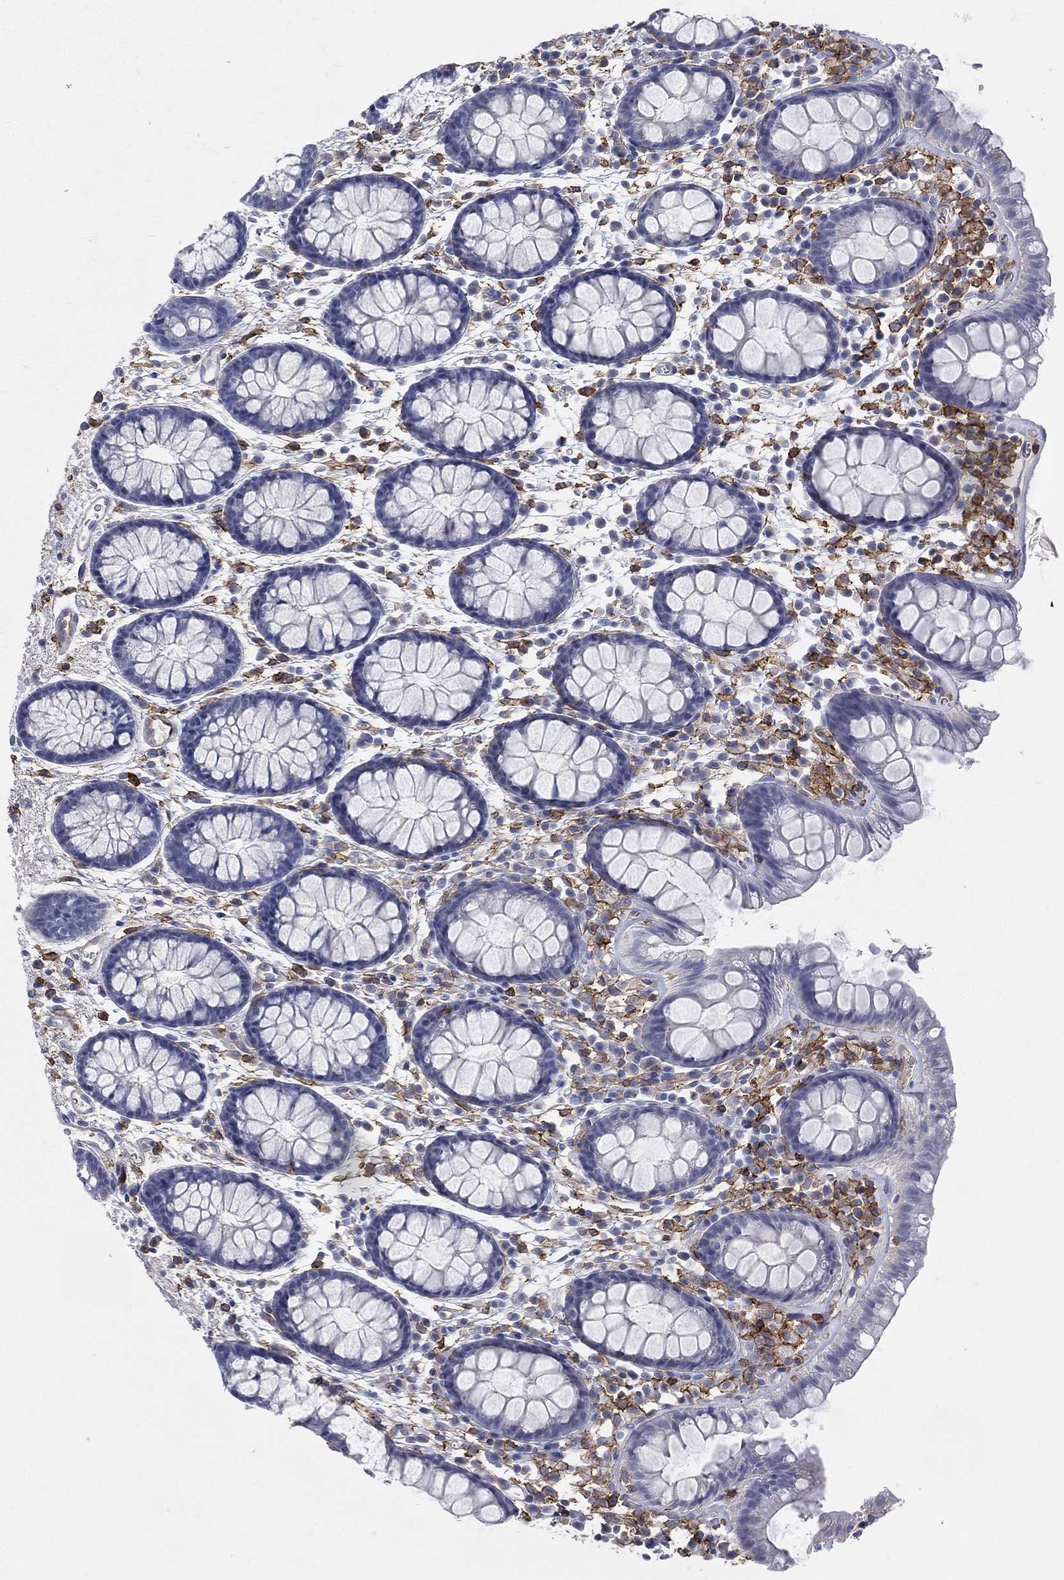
{"staining": {"intensity": "negative", "quantity": "none", "location": "none"}, "tissue": "colon", "cell_type": "Endothelial cells", "image_type": "normal", "snomed": [{"axis": "morphology", "description": "Normal tissue, NOS"}, {"axis": "topography", "description": "Colon"}], "caption": "Immunohistochemistry (IHC) image of normal colon stained for a protein (brown), which displays no staining in endothelial cells.", "gene": "CD33", "patient": {"sex": "male", "age": 76}}